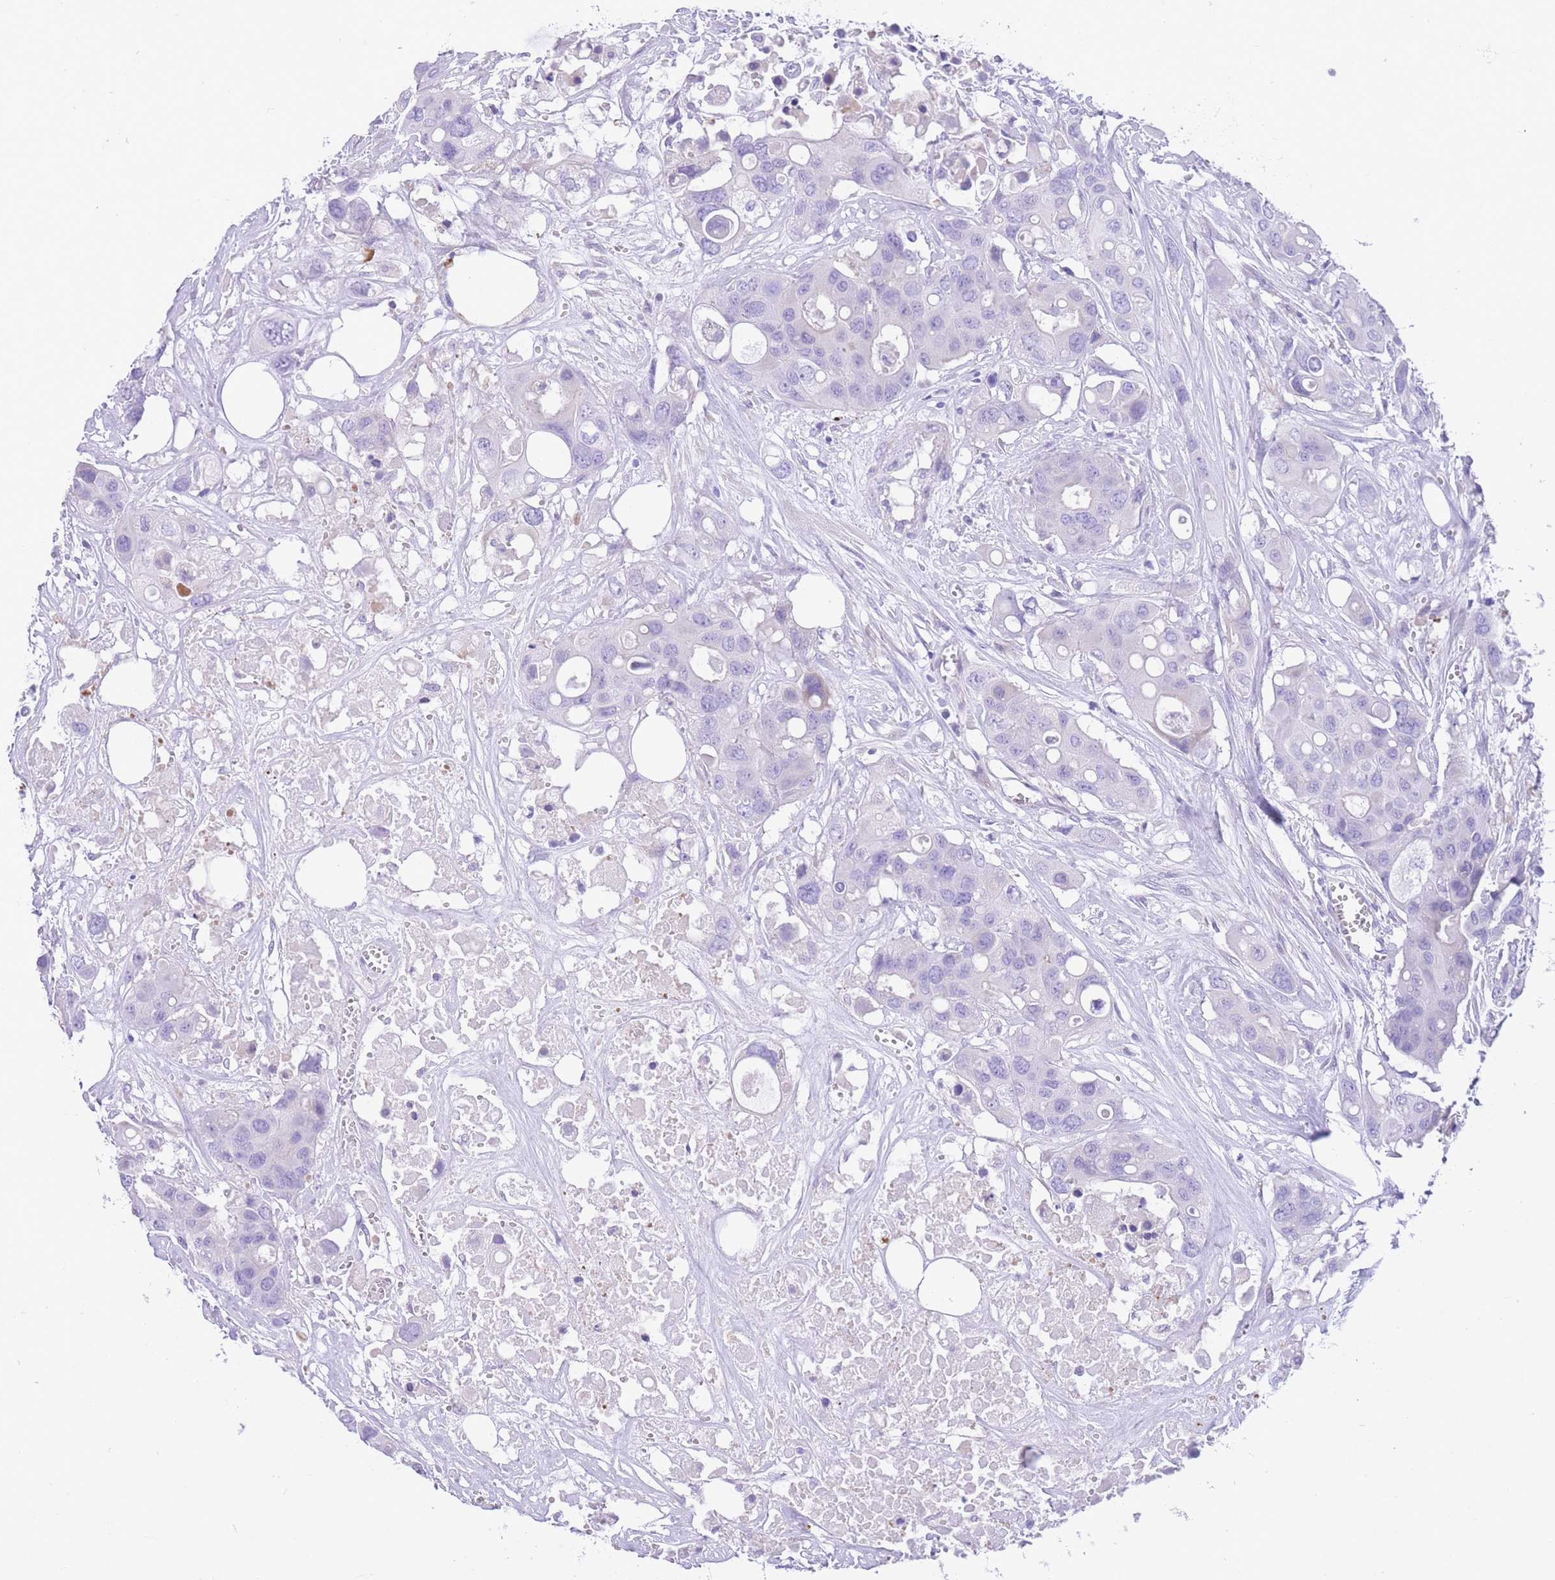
{"staining": {"intensity": "negative", "quantity": "none", "location": "none"}, "tissue": "colorectal cancer", "cell_type": "Tumor cells", "image_type": "cancer", "snomed": [{"axis": "morphology", "description": "Adenocarcinoma, NOS"}, {"axis": "topography", "description": "Colon"}], "caption": "Colorectal cancer (adenocarcinoma) stained for a protein using immunohistochemistry (IHC) demonstrates no positivity tumor cells.", "gene": "QTRT1", "patient": {"sex": "male", "age": 77}}